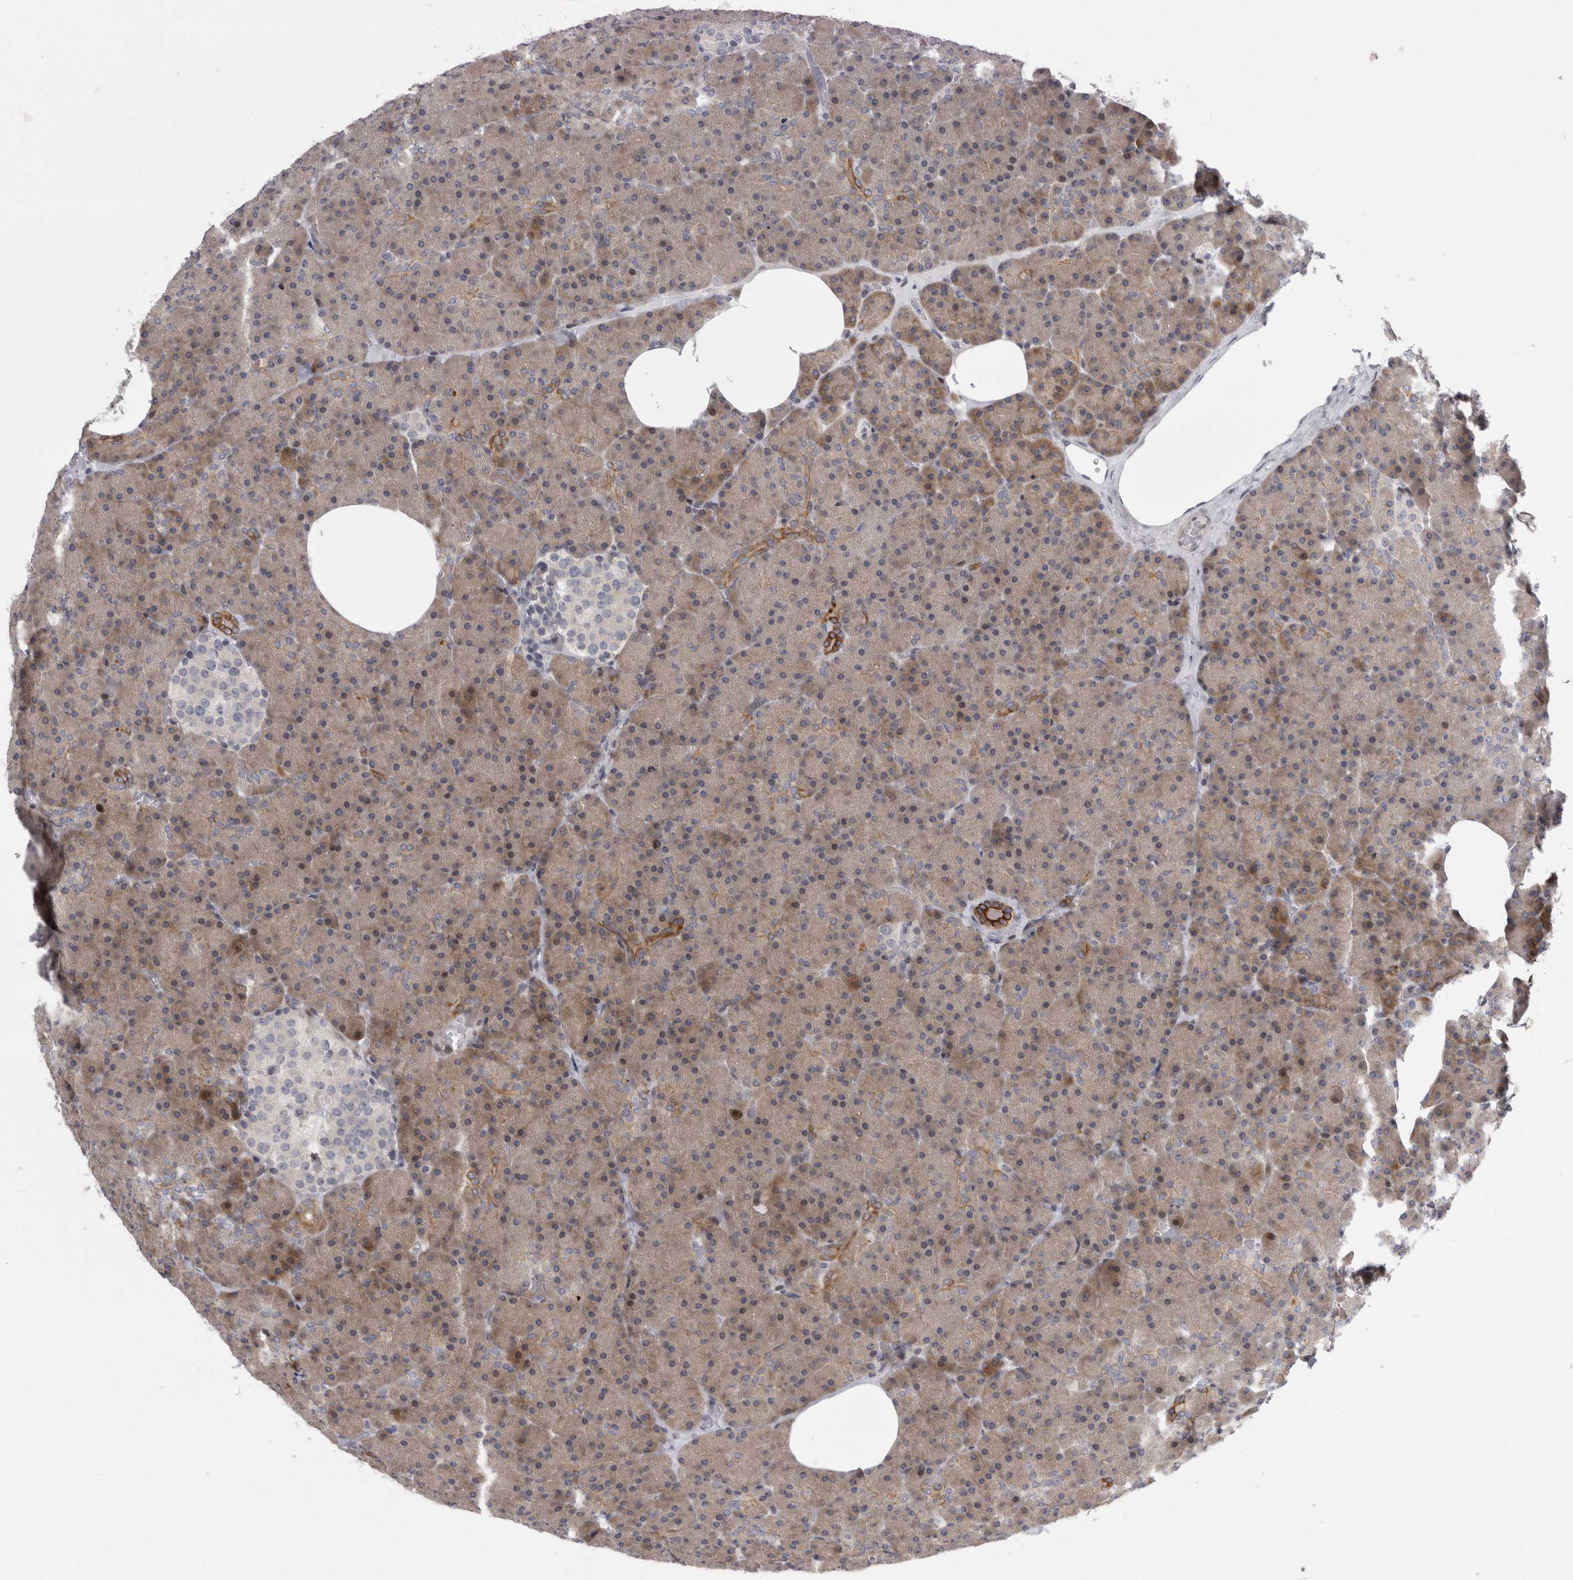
{"staining": {"intensity": "moderate", "quantity": ">75%", "location": "cytoplasmic/membranous"}, "tissue": "pancreas", "cell_type": "Exocrine glandular cells", "image_type": "normal", "snomed": [{"axis": "morphology", "description": "Normal tissue, NOS"}, {"axis": "morphology", "description": "Carcinoid, malignant, NOS"}, {"axis": "topography", "description": "Pancreas"}], "caption": "Exocrine glandular cells display medium levels of moderate cytoplasmic/membranous staining in approximately >75% of cells in normal pancreas. (IHC, brightfield microscopy, high magnification).", "gene": "UTP25", "patient": {"sex": "female", "age": 35}}